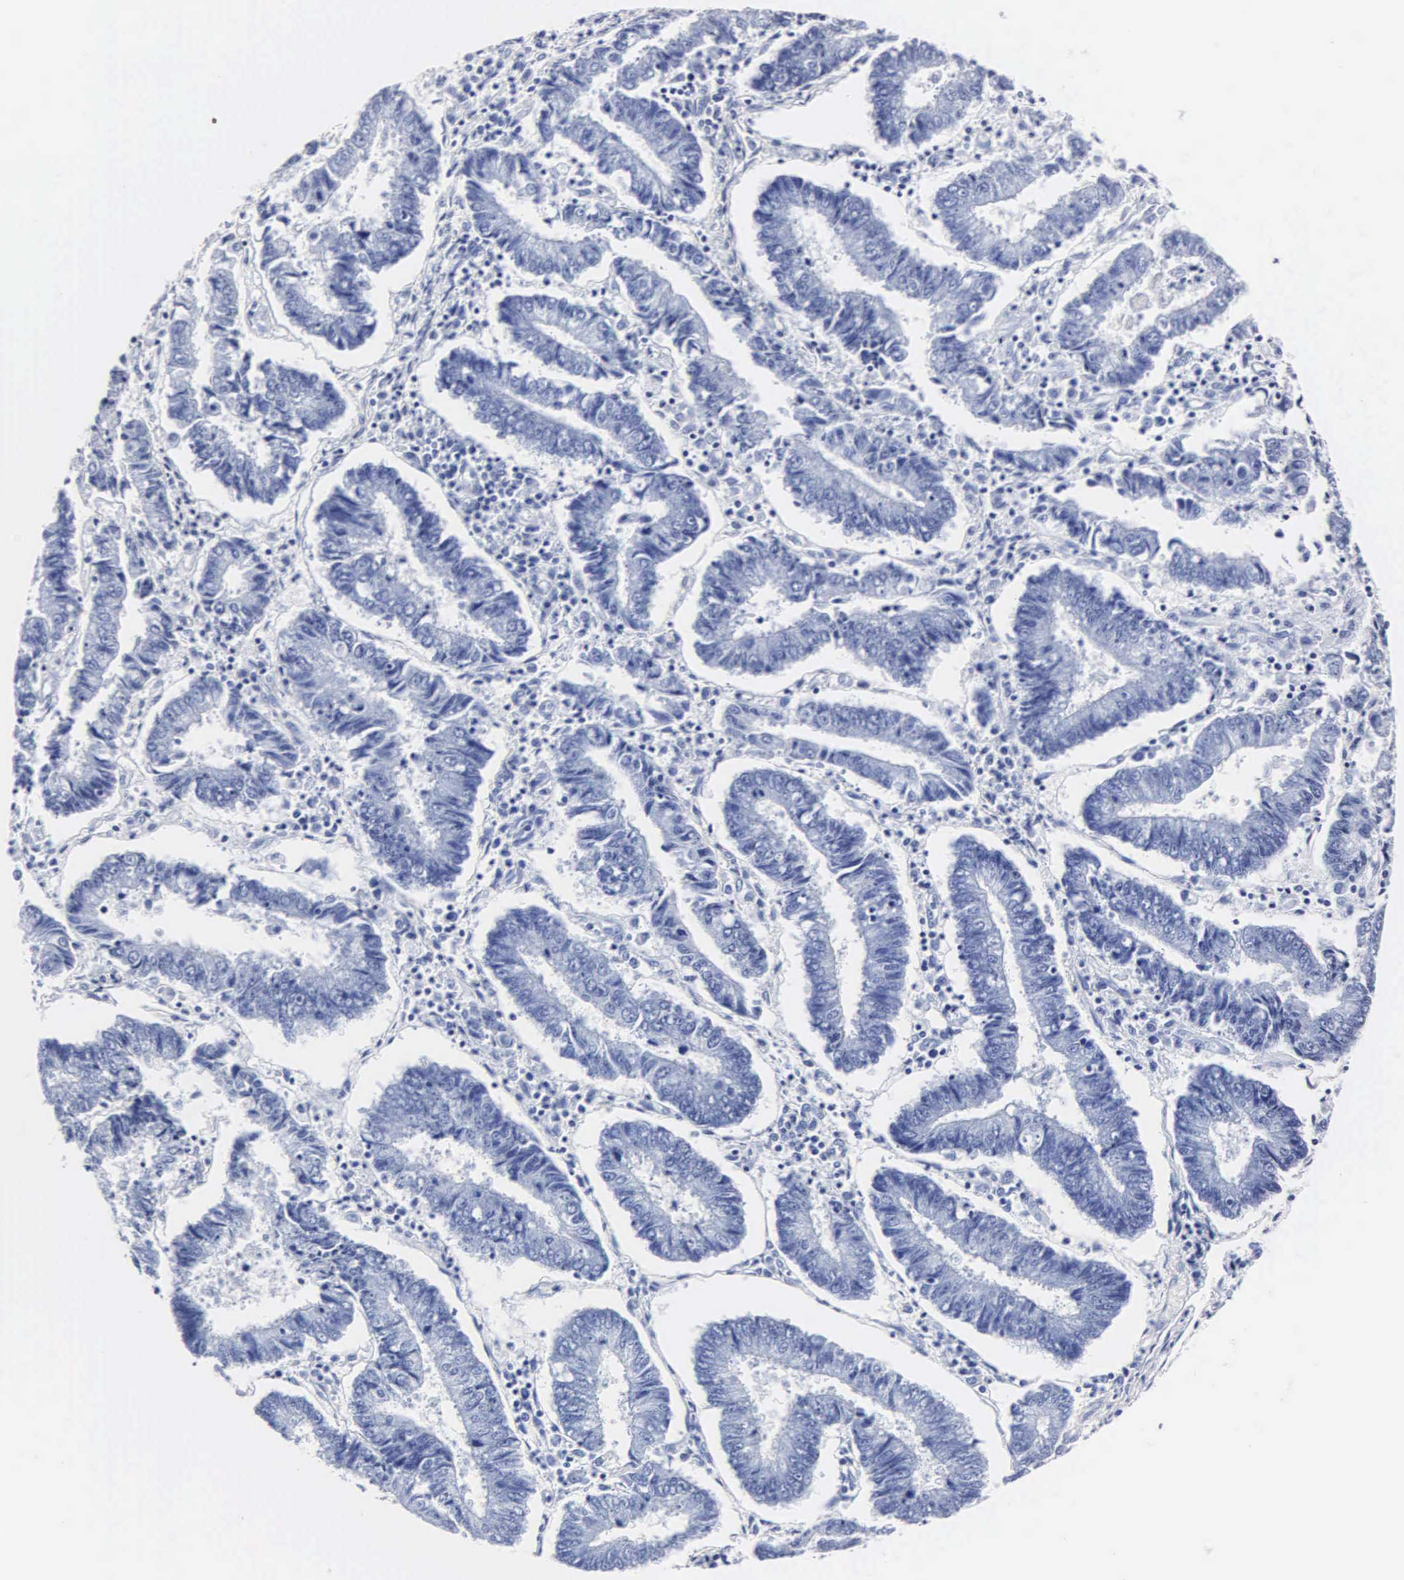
{"staining": {"intensity": "negative", "quantity": "none", "location": "none"}, "tissue": "endometrial cancer", "cell_type": "Tumor cells", "image_type": "cancer", "snomed": [{"axis": "morphology", "description": "Adenocarcinoma, NOS"}, {"axis": "topography", "description": "Endometrium"}], "caption": "Tumor cells are negative for protein expression in human endometrial cancer (adenocarcinoma).", "gene": "MB", "patient": {"sex": "female", "age": 75}}